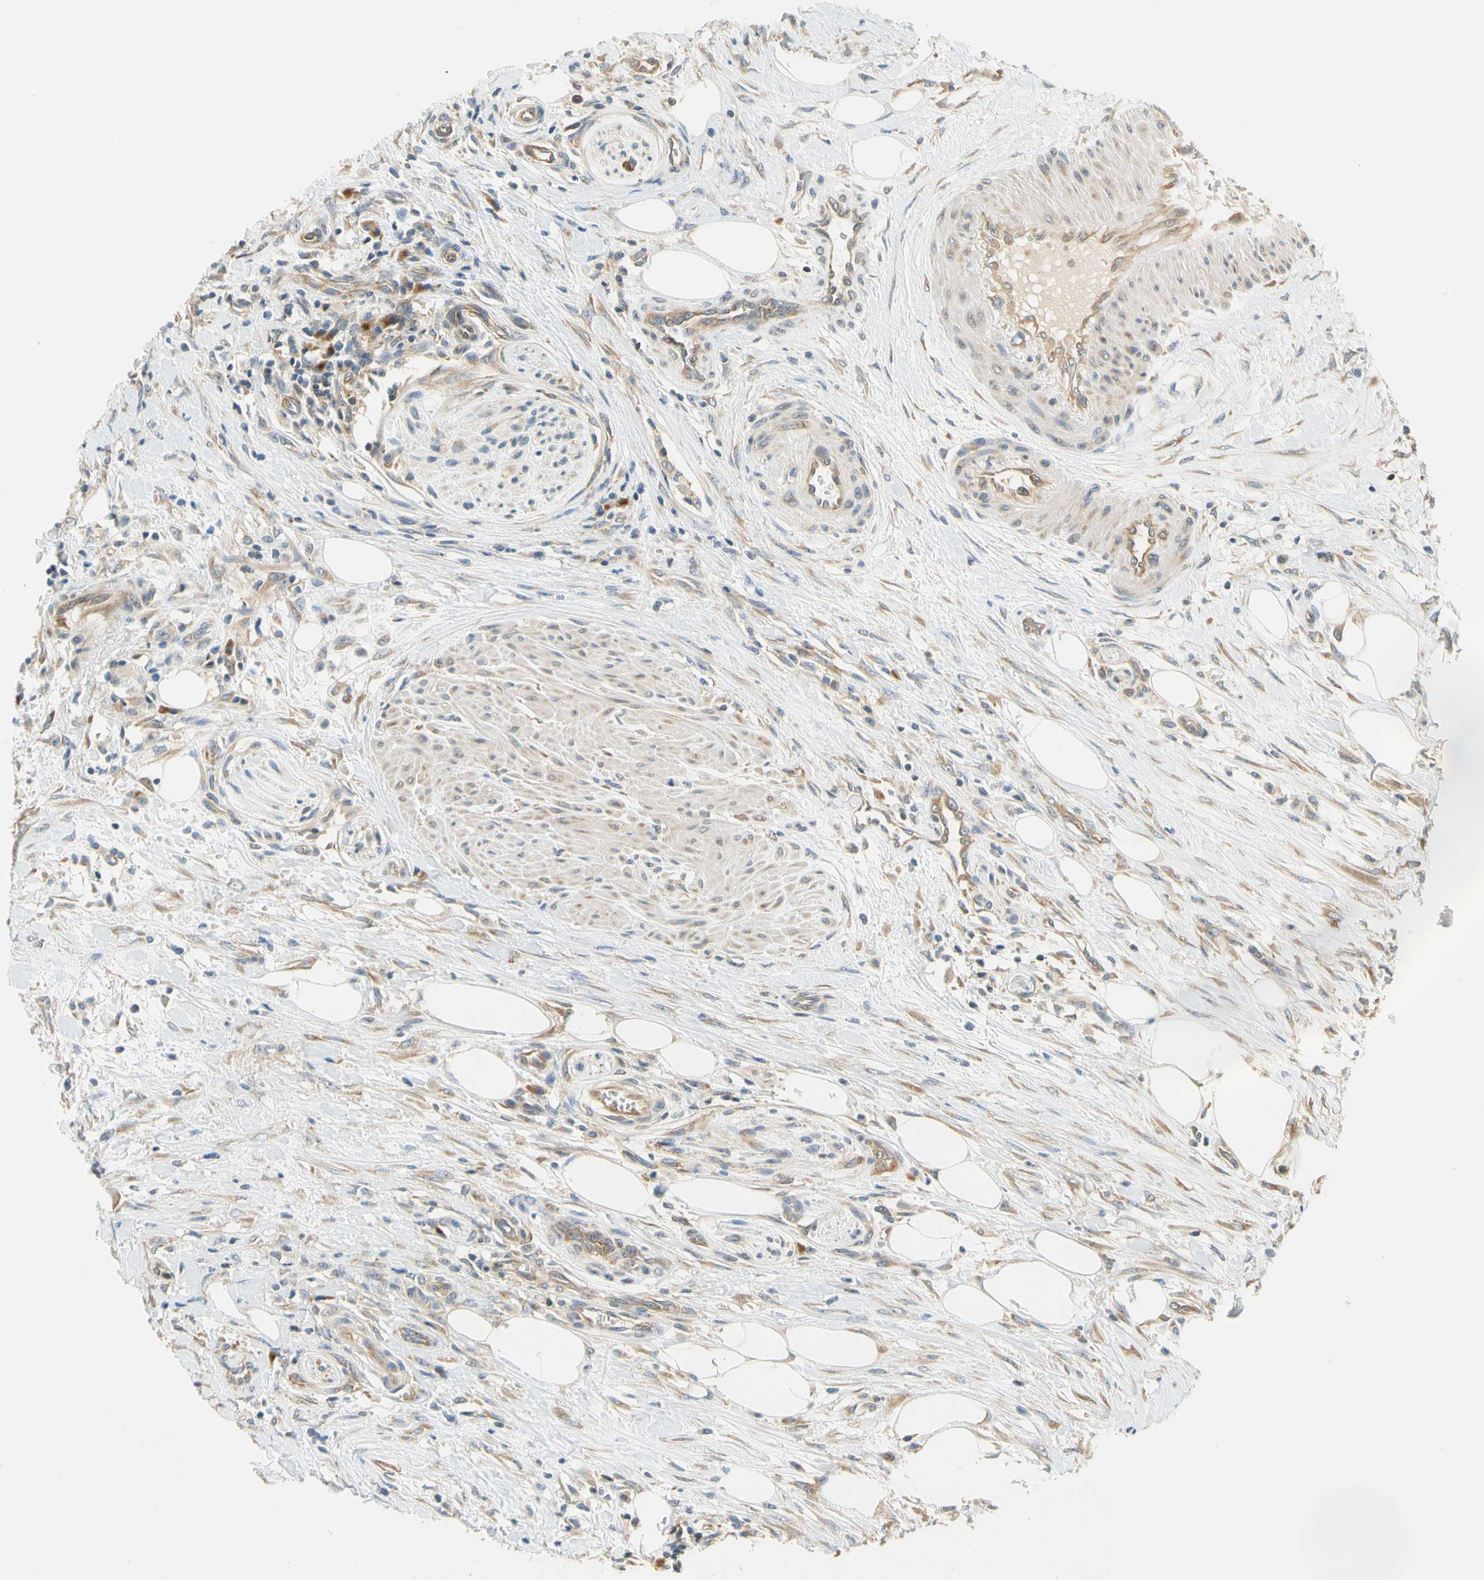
{"staining": {"intensity": "weak", "quantity": ">75%", "location": "cytoplasmic/membranous"}, "tissue": "urothelial cancer", "cell_type": "Tumor cells", "image_type": "cancer", "snomed": [{"axis": "morphology", "description": "Urothelial carcinoma, High grade"}, {"axis": "topography", "description": "Urinary bladder"}], "caption": "High-power microscopy captured an immunohistochemistry (IHC) histopathology image of urothelial cancer, revealing weak cytoplasmic/membranous positivity in approximately >75% of tumor cells. (IHC, brightfield microscopy, high magnification).", "gene": "LRRC47", "patient": {"sex": "male", "age": 35}}